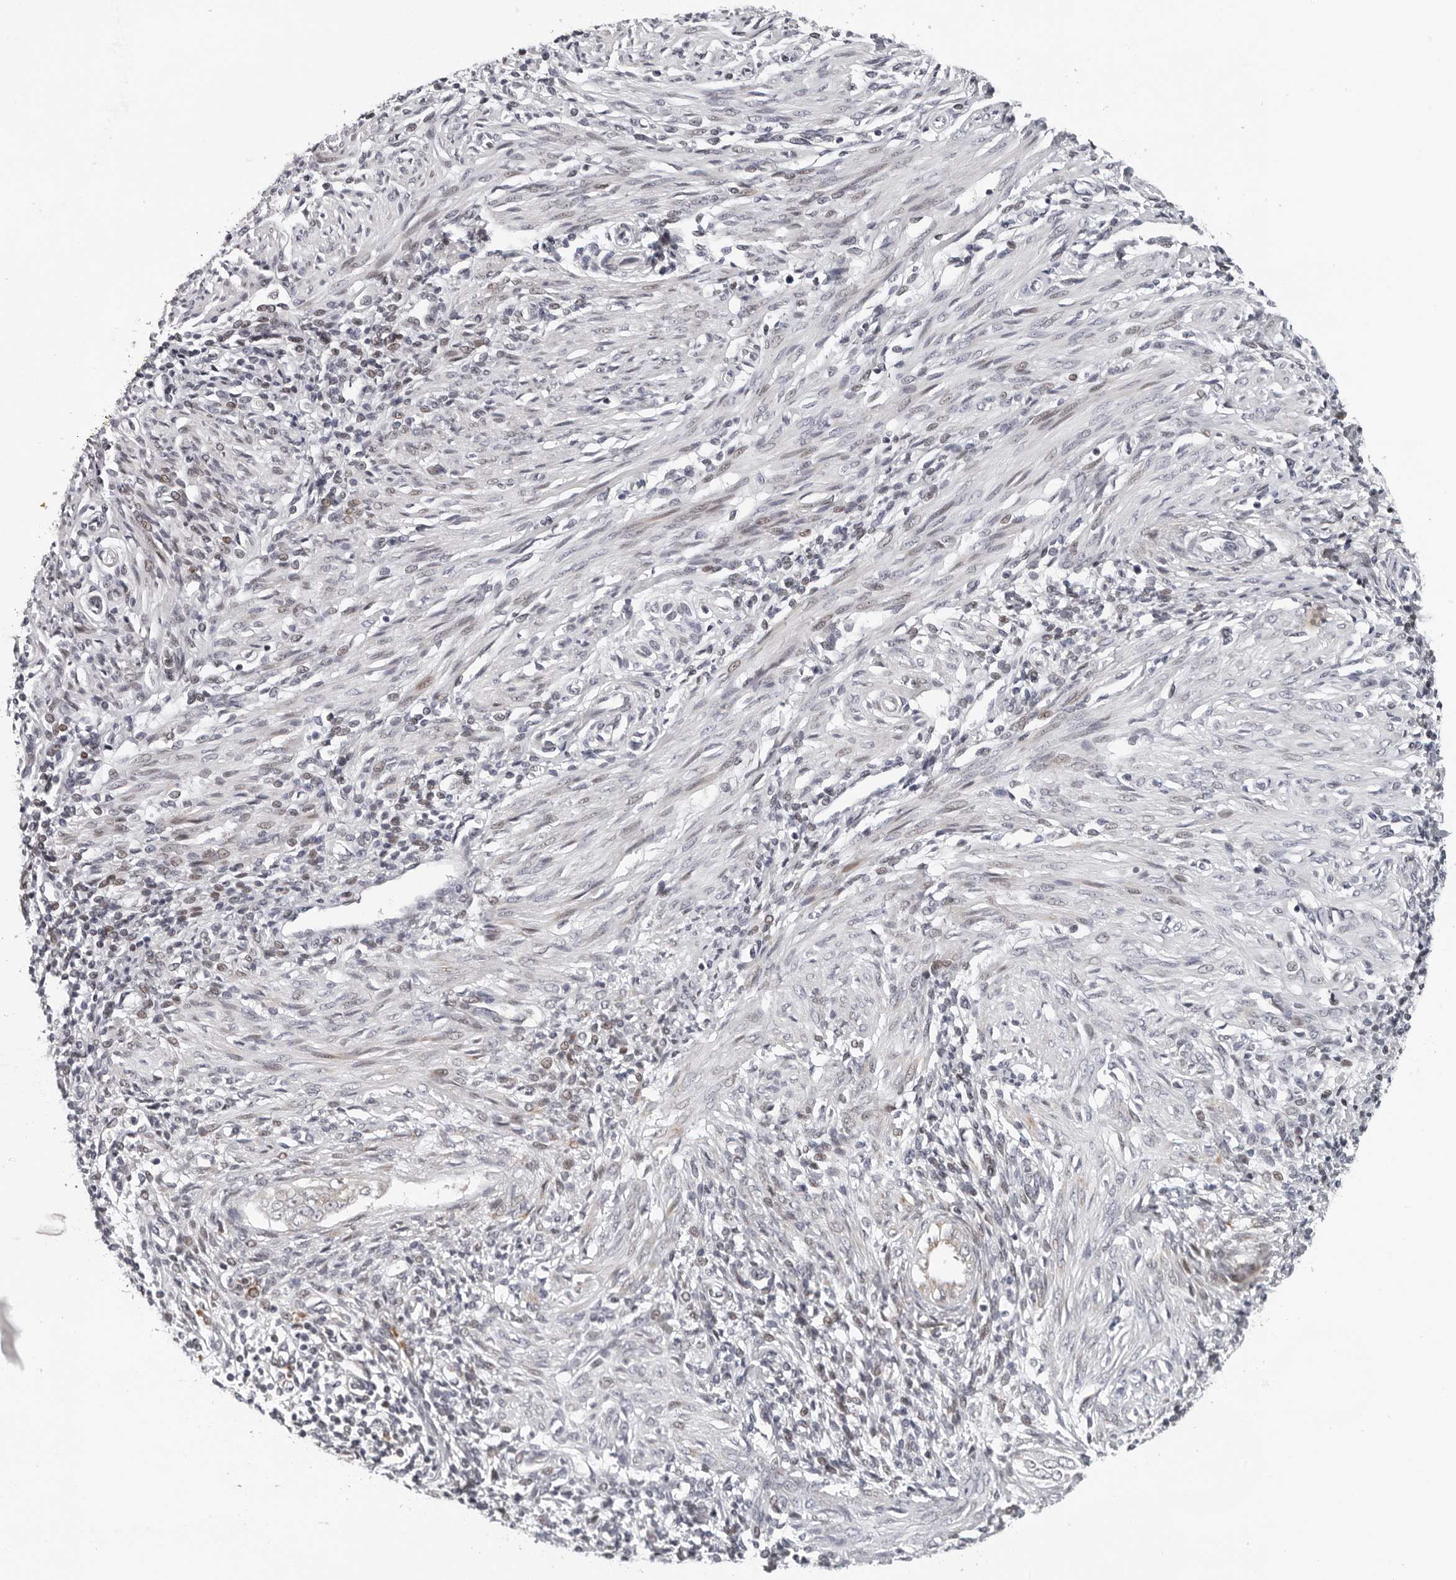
{"staining": {"intensity": "negative", "quantity": "none", "location": "none"}, "tissue": "endometrium", "cell_type": "Cells in endometrial stroma", "image_type": "normal", "snomed": [{"axis": "morphology", "description": "Normal tissue, NOS"}, {"axis": "topography", "description": "Endometrium"}], "caption": "A micrograph of human endometrium is negative for staining in cells in endometrial stroma. (DAB (3,3'-diaminobenzidine) IHC visualized using brightfield microscopy, high magnification).", "gene": "PIP4K2C", "patient": {"sex": "female", "age": 66}}